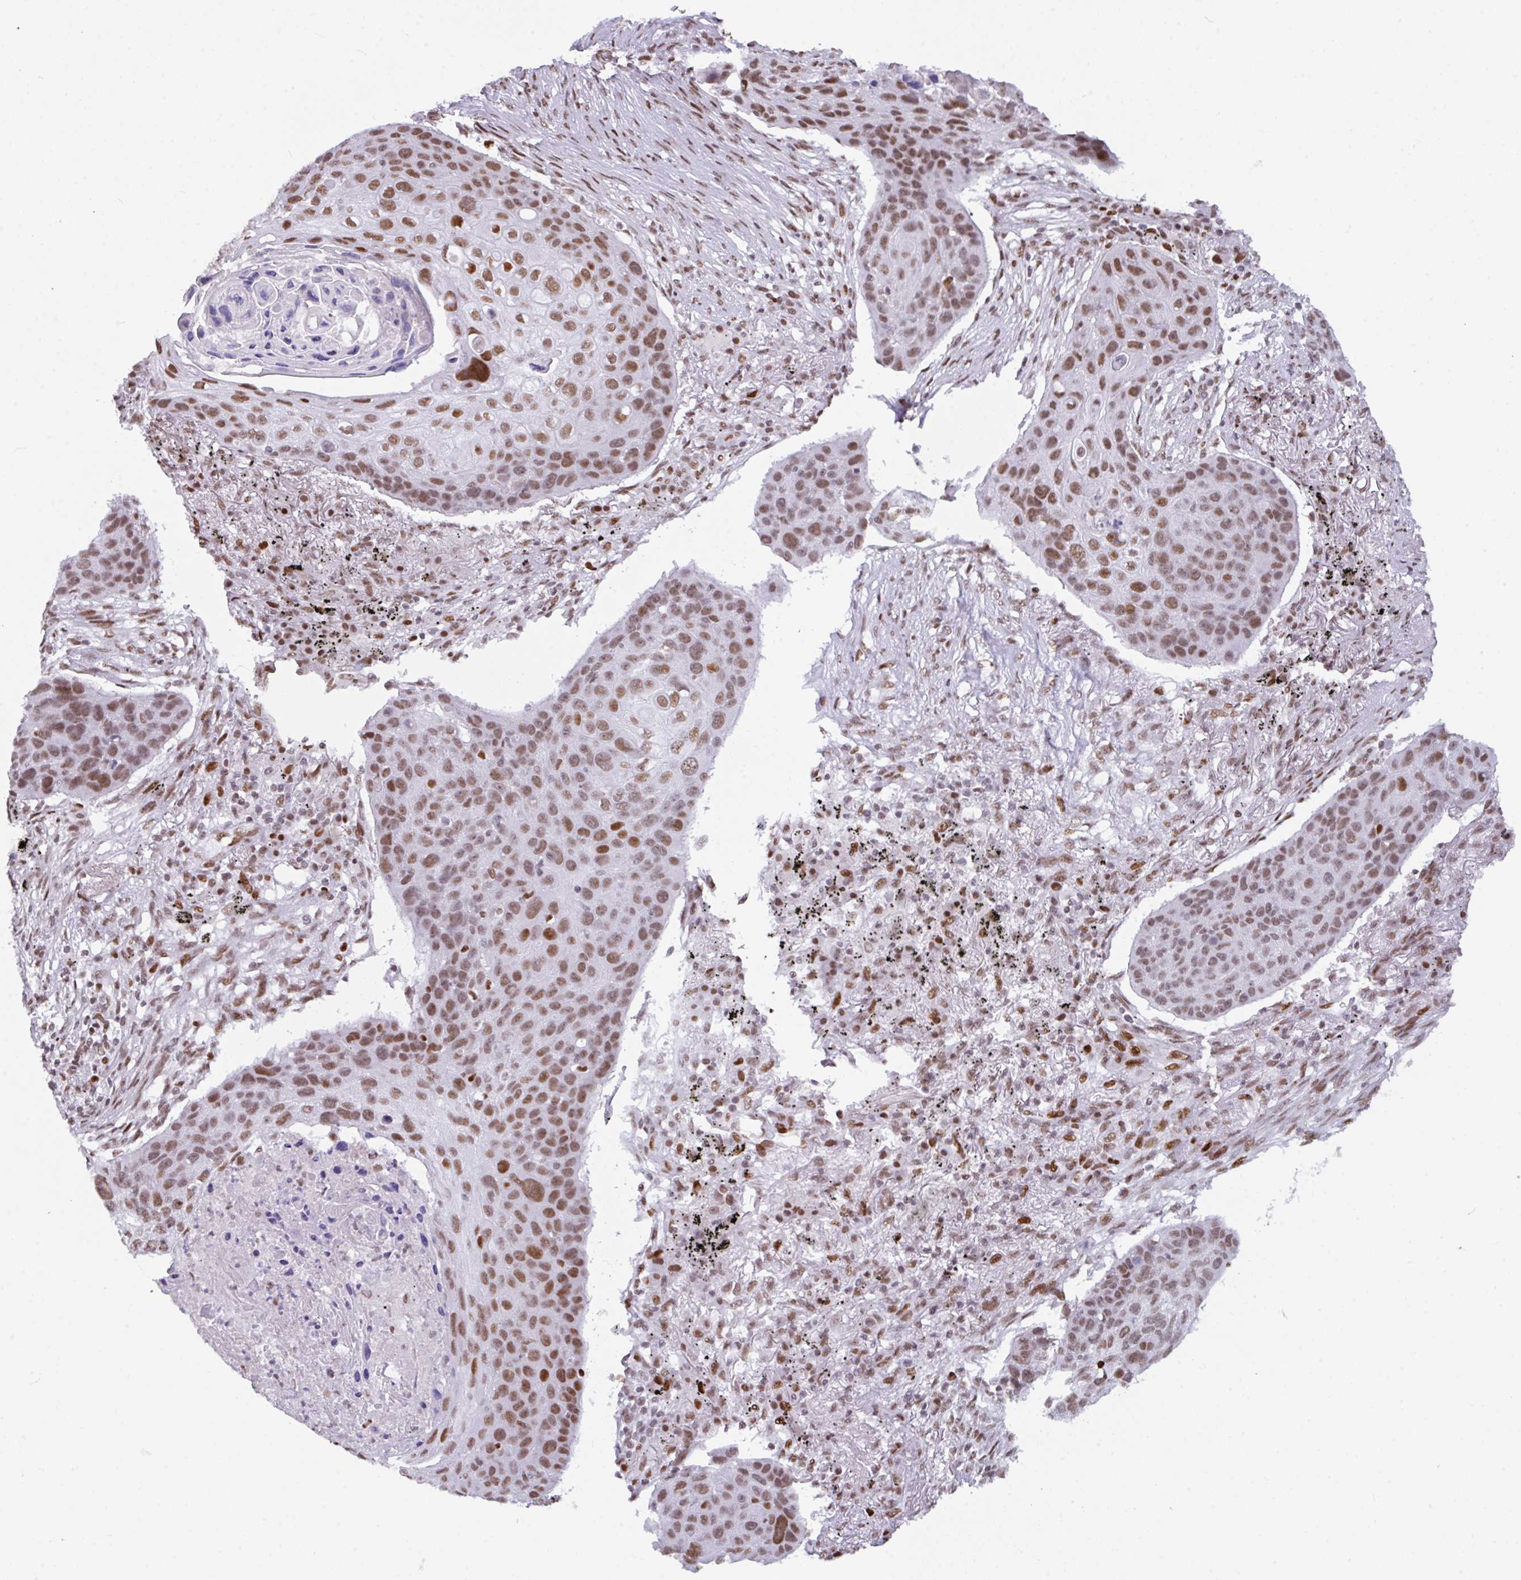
{"staining": {"intensity": "moderate", "quantity": ">75%", "location": "nuclear"}, "tissue": "lung cancer", "cell_type": "Tumor cells", "image_type": "cancer", "snomed": [{"axis": "morphology", "description": "Squamous cell carcinoma, NOS"}, {"axis": "topography", "description": "Lung"}], "caption": "The immunohistochemical stain shows moderate nuclear staining in tumor cells of squamous cell carcinoma (lung) tissue.", "gene": "CLP1", "patient": {"sex": "female", "age": 63}}